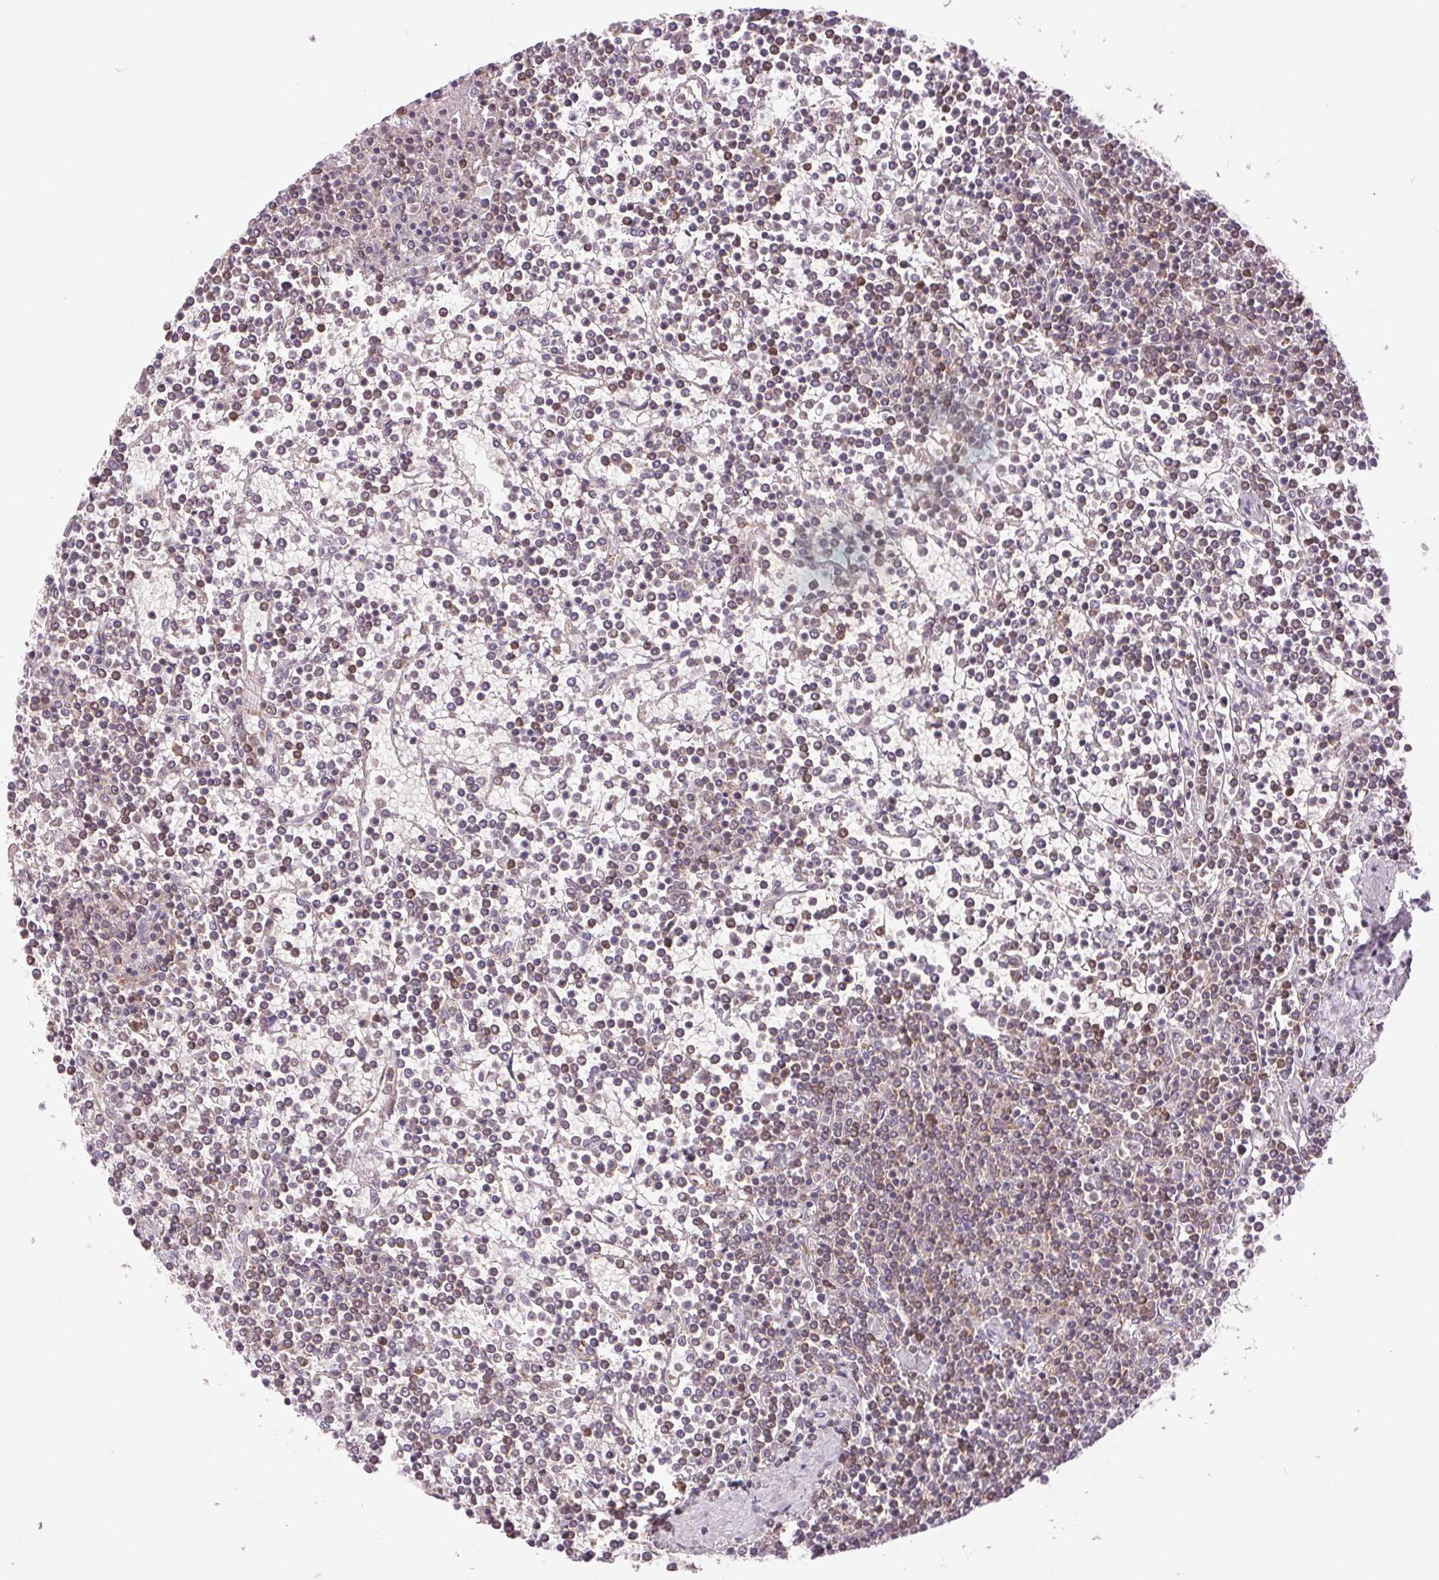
{"staining": {"intensity": "weak", "quantity": "<25%", "location": "cytoplasmic/membranous"}, "tissue": "lymphoma", "cell_type": "Tumor cells", "image_type": "cancer", "snomed": [{"axis": "morphology", "description": "Malignant lymphoma, non-Hodgkin's type, Low grade"}, {"axis": "topography", "description": "Spleen"}], "caption": "This is a micrograph of immunohistochemistry staining of malignant lymphoma, non-Hodgkin's type (low-grade), which shows no expression in tumor cells.", "gene": "BTF3L4", "patient": {"sex": "female", "age": 19}}